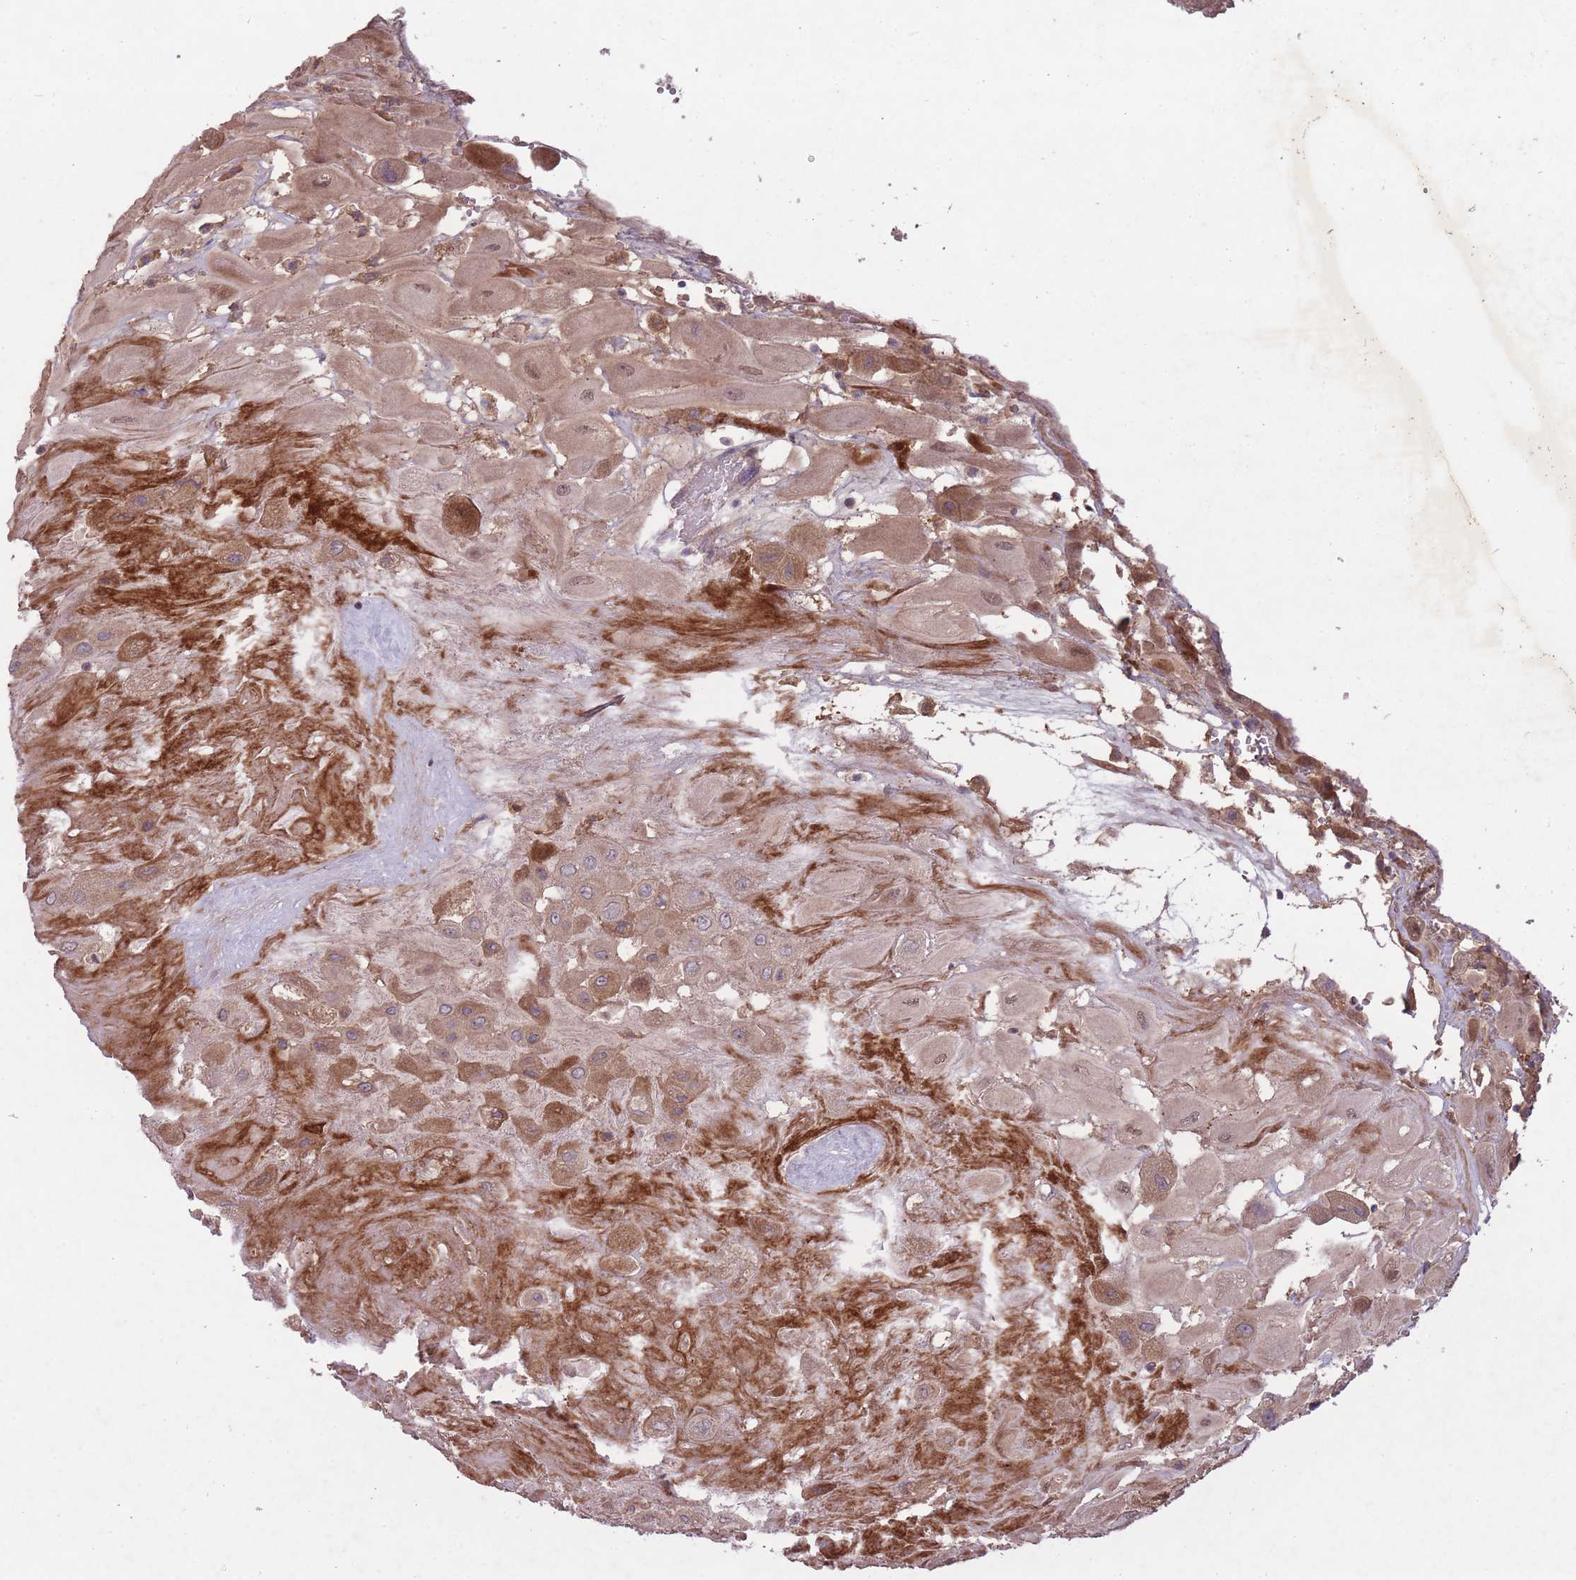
{"staining": {"intensity": "weak", "quantity": ">75%", "location": "cytoplasmic/membranous"}, "tissue": "placenta", "cell_type": "Decidual cells", "image_type": "normal", "snomed": [{"axis": "morphology", "description": "Normal tissue, NOS"}, {"axis": "topography", "description": "Placenta"}], "caption": "Weak cytoplasmic/membranous protein positivity is identified in approximately >75% of decidual cells in placenta. The staining was performed using DAB to visualize the protein expression in brown, while the nuclei were stained in blue with hematoxylin (Magnification: 20x).", "gene": "OR2V1", "patient": {"sex": "female", "age": 32}}